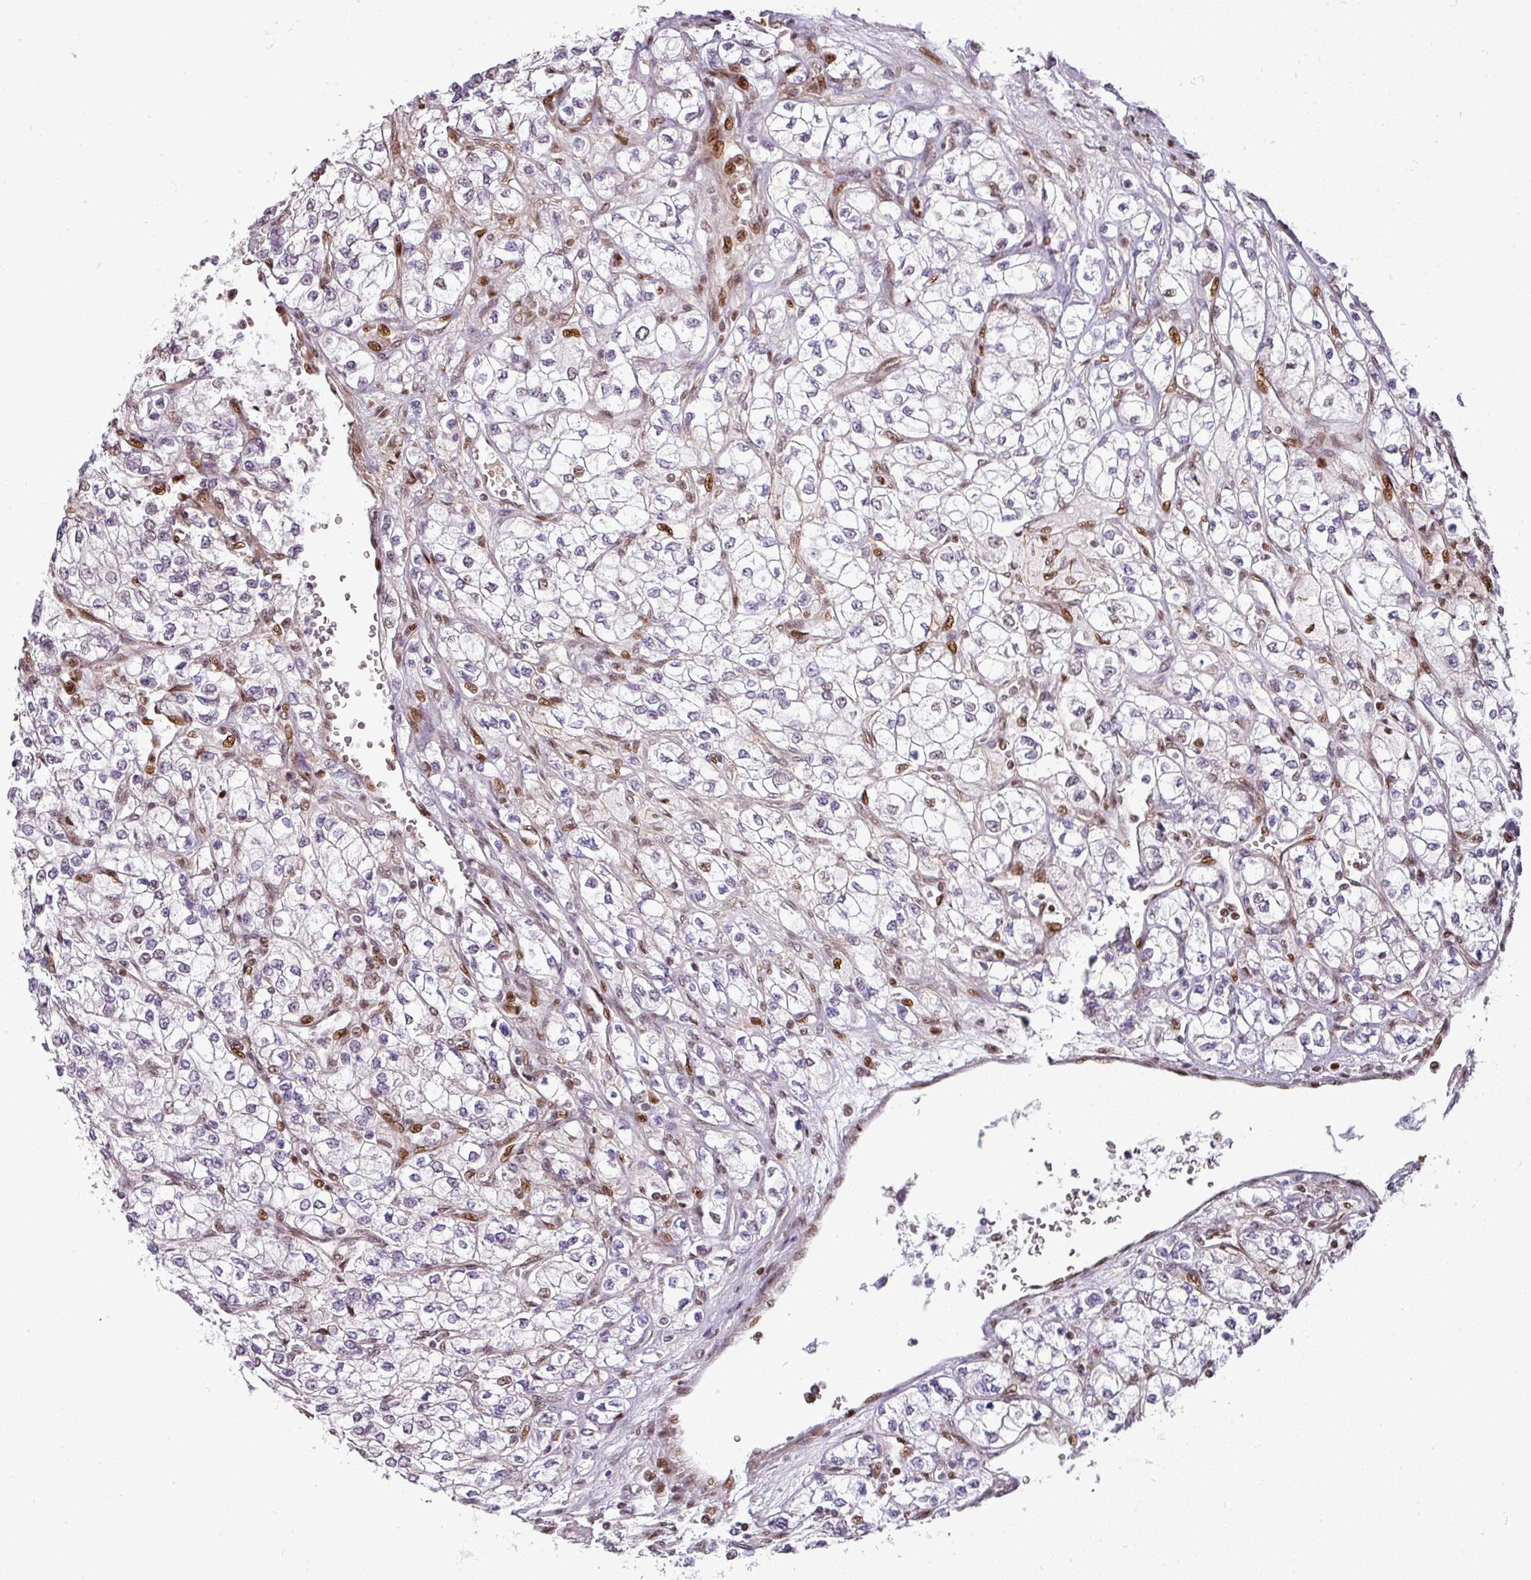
{"staining": {"intensity": "moderate", "quantity": "<25%", "location": "nuclear"}, "tissue": "renal cancer", "cell_type": "Tumor cells", "image_type": "cancer", "snomed": [{"axis": "morphology", "description": "Adenocarcinoma, NOS"}, {"axis": "topography", "description": "Kidney"}], "caption": "Moderate nuclear staining for a protein is identified in approximately <25% of tumor cells of adenocarcinoma (renal) using immunohistochemistry.", "gene": "MYSM1", "patient": {"sex": "male", "age": 80}}